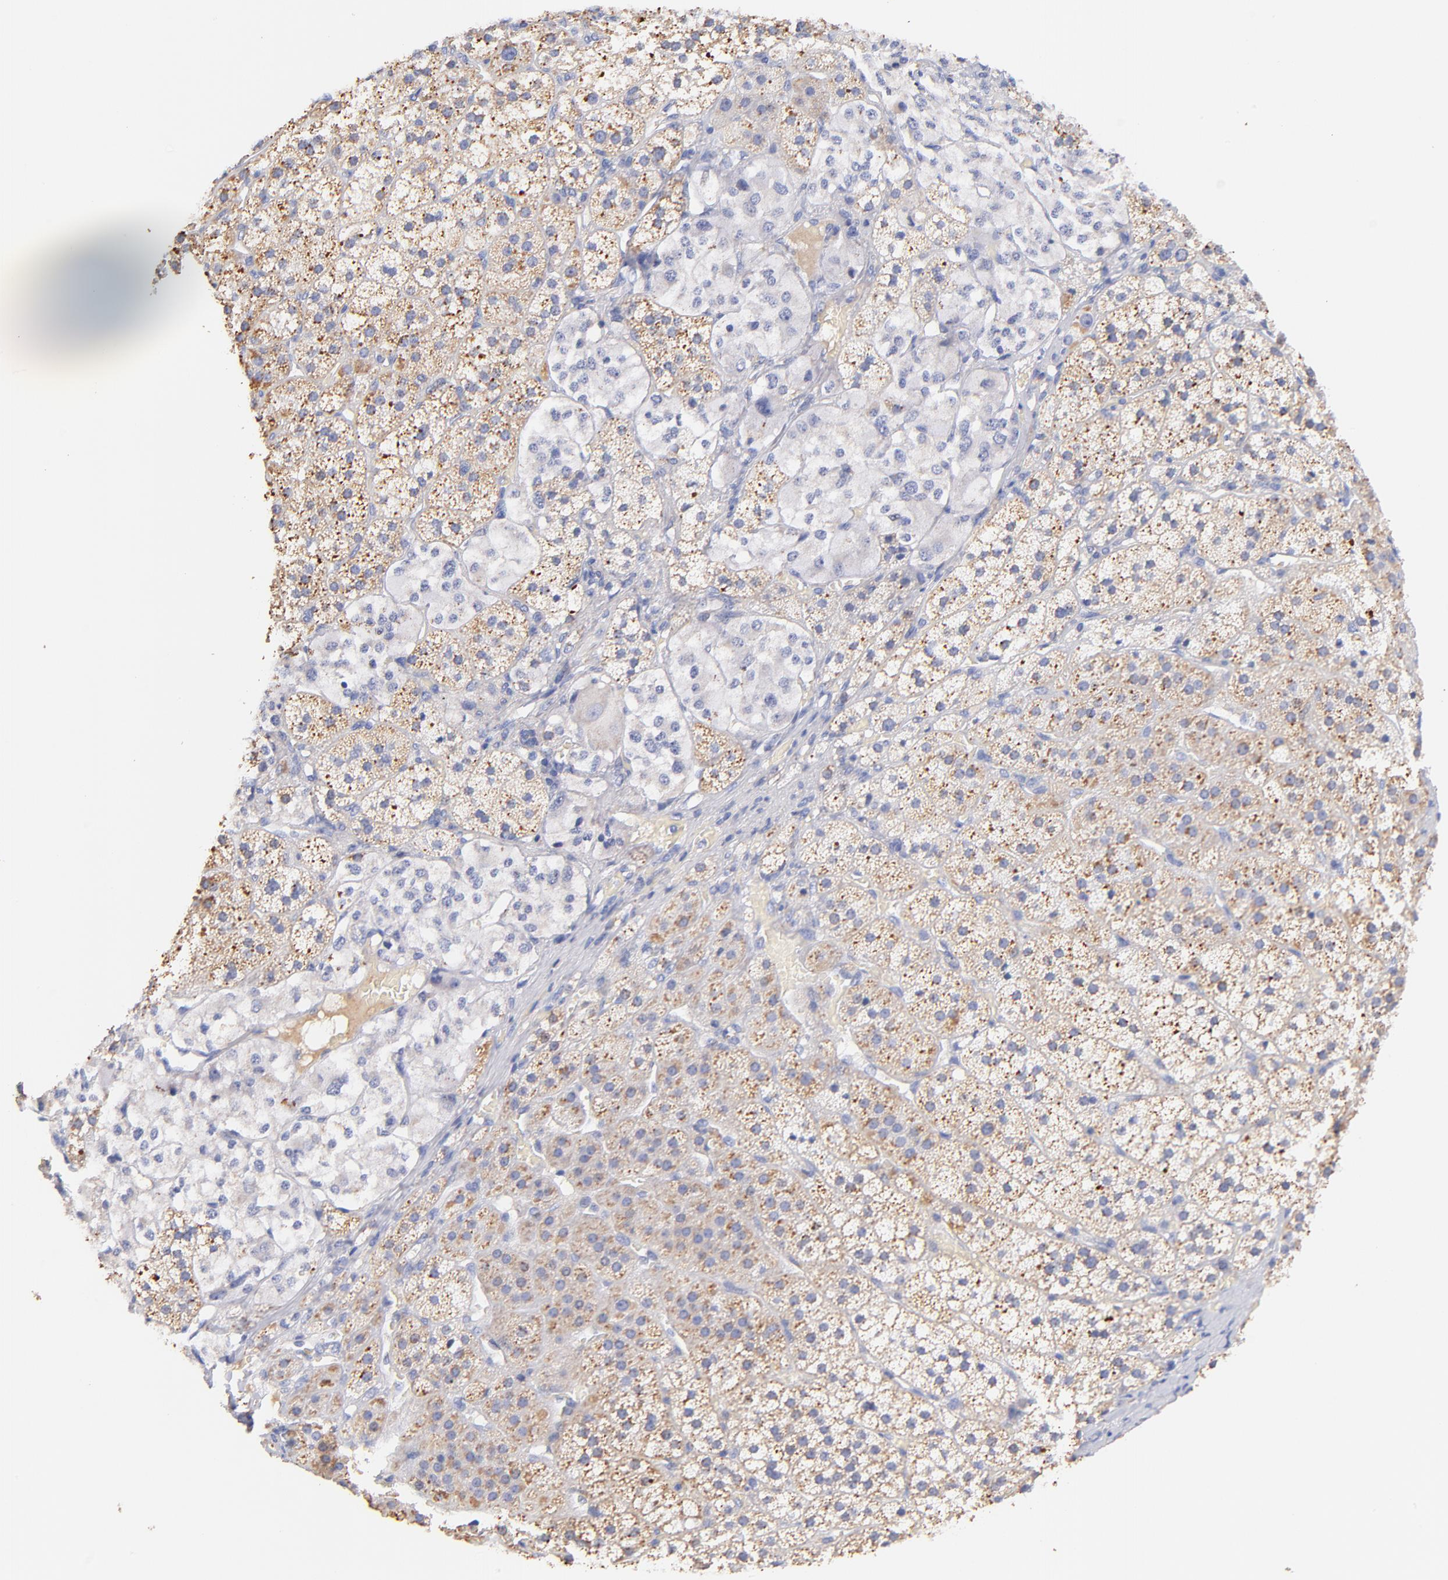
{"staining": {"intensity": "weak", "quantity": ">75%", "location": "cytoplasmic/membranous"}, "tissue": "adrenal gland", "cell_type": "Glandular cells", "image_type": "normal", "snomed": [{"axis": "morphology", "description": "Normal tissue, NOS"}, {"axis": "topography", "description": "Adrenal gland"}], "caption": "Adrenal gland stained with immunohistochemistry demonstrates weak cytoplasmic/membranous staining in about >75% of glandular cells. (Brightfield microscopy of DAB IHC at high magnification).", "gene": "IGLV7", "patient": {"sex": "female", "age": 44}}